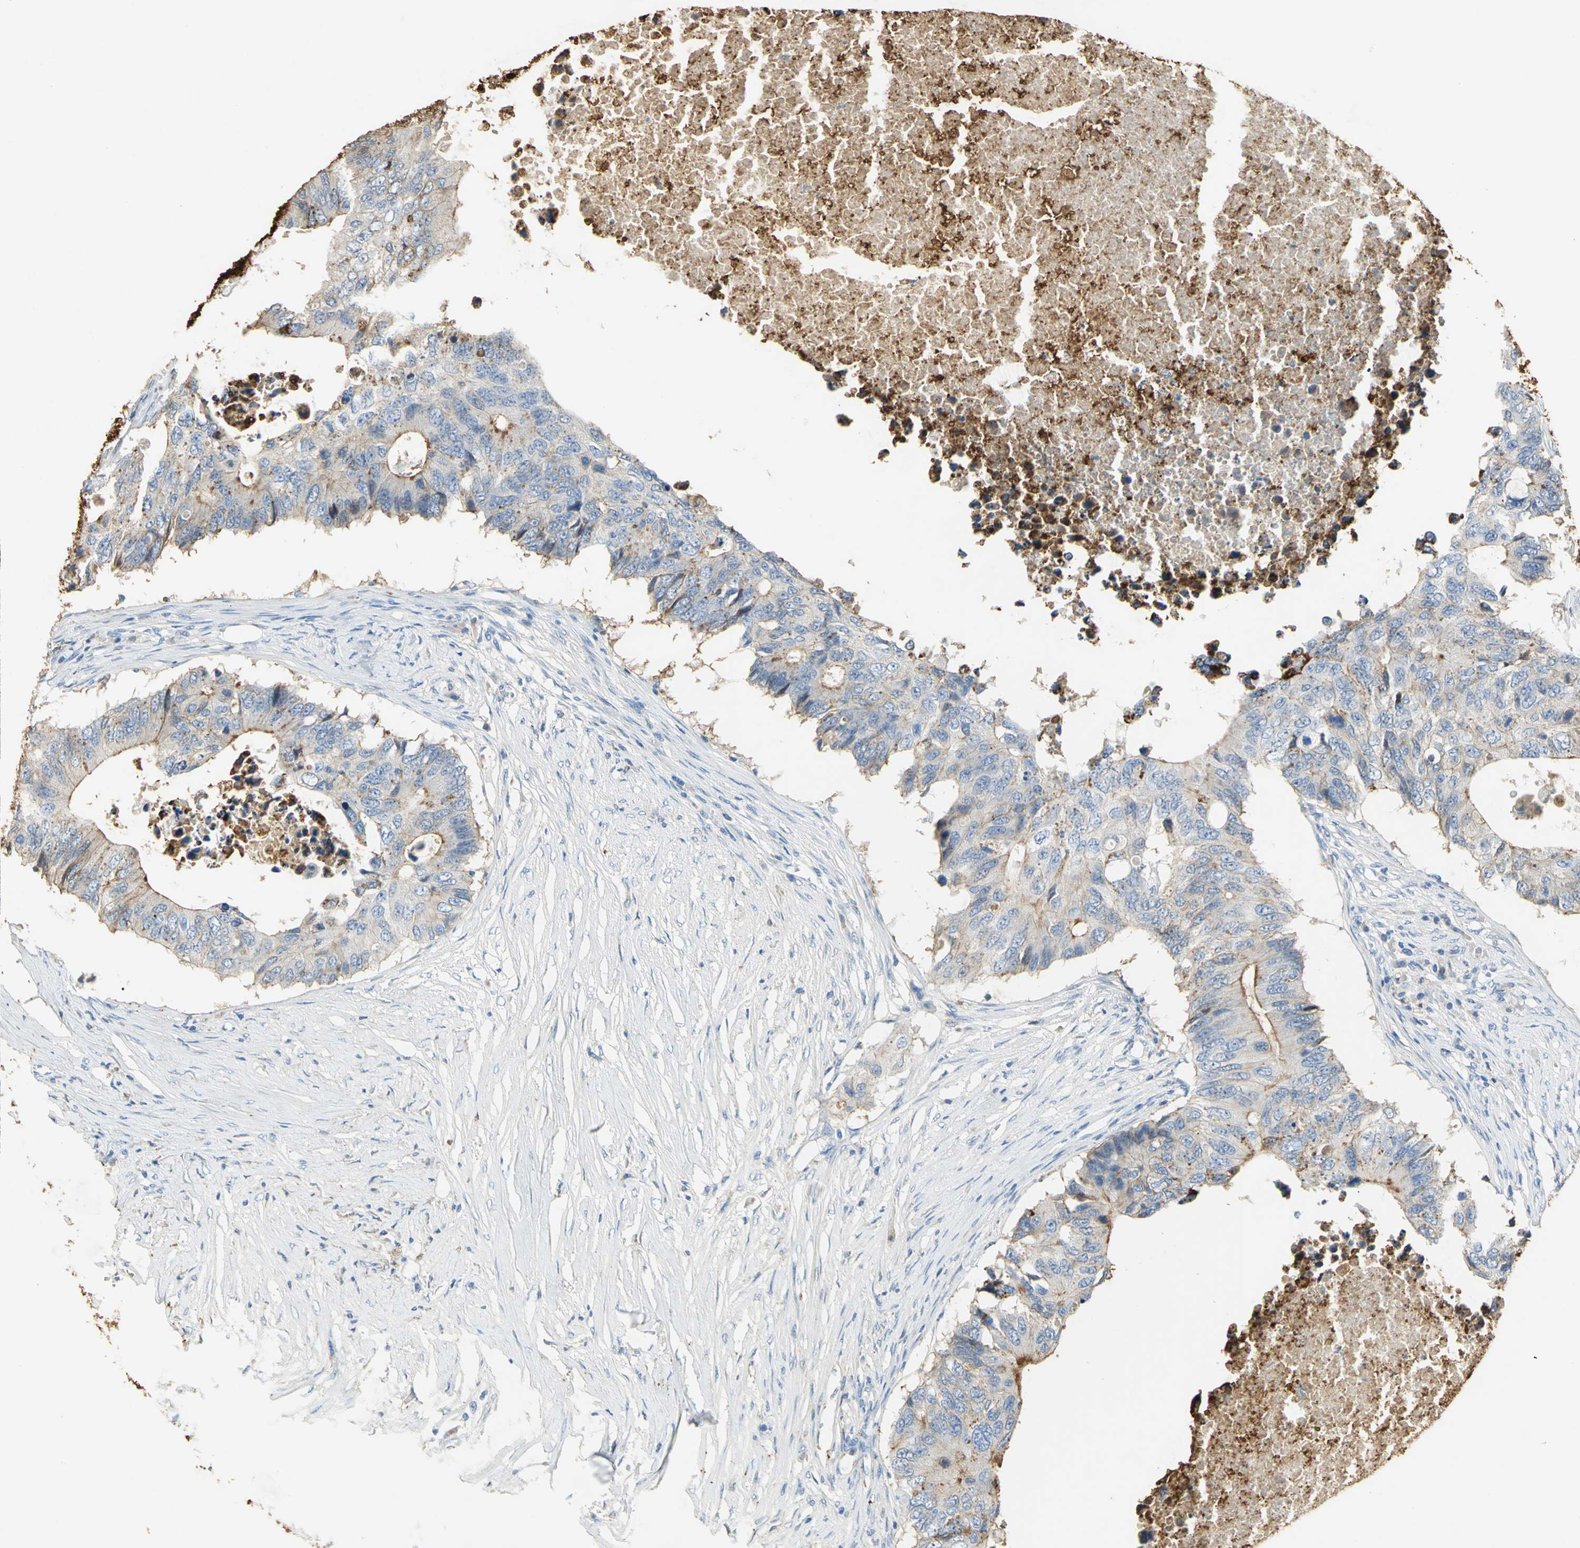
{"staining": {"intensity": "moderate", "quantity": "25%-75%", "location": "cytoplasmic/membranous"}, "tissue": "colorectal cancer", "cell_type": "Tumor cells", "image_type": "cancer", "snomed": [{"axis": "morphology", "description": "Adenocarcinoma, NOS"}, {"axis": "topography", "description": "Colon"}], "caption": "Colorectal cancer stained with DAB (3,3'-diaminobenzidine) immunohistochemistry (IHC) shows medium levels of moderate cytoplasmic/membranous positivity in about 25%-75% of tumor cells.", "gene": "ANXA4", "patient": {"sex": "male", "age": 71}}